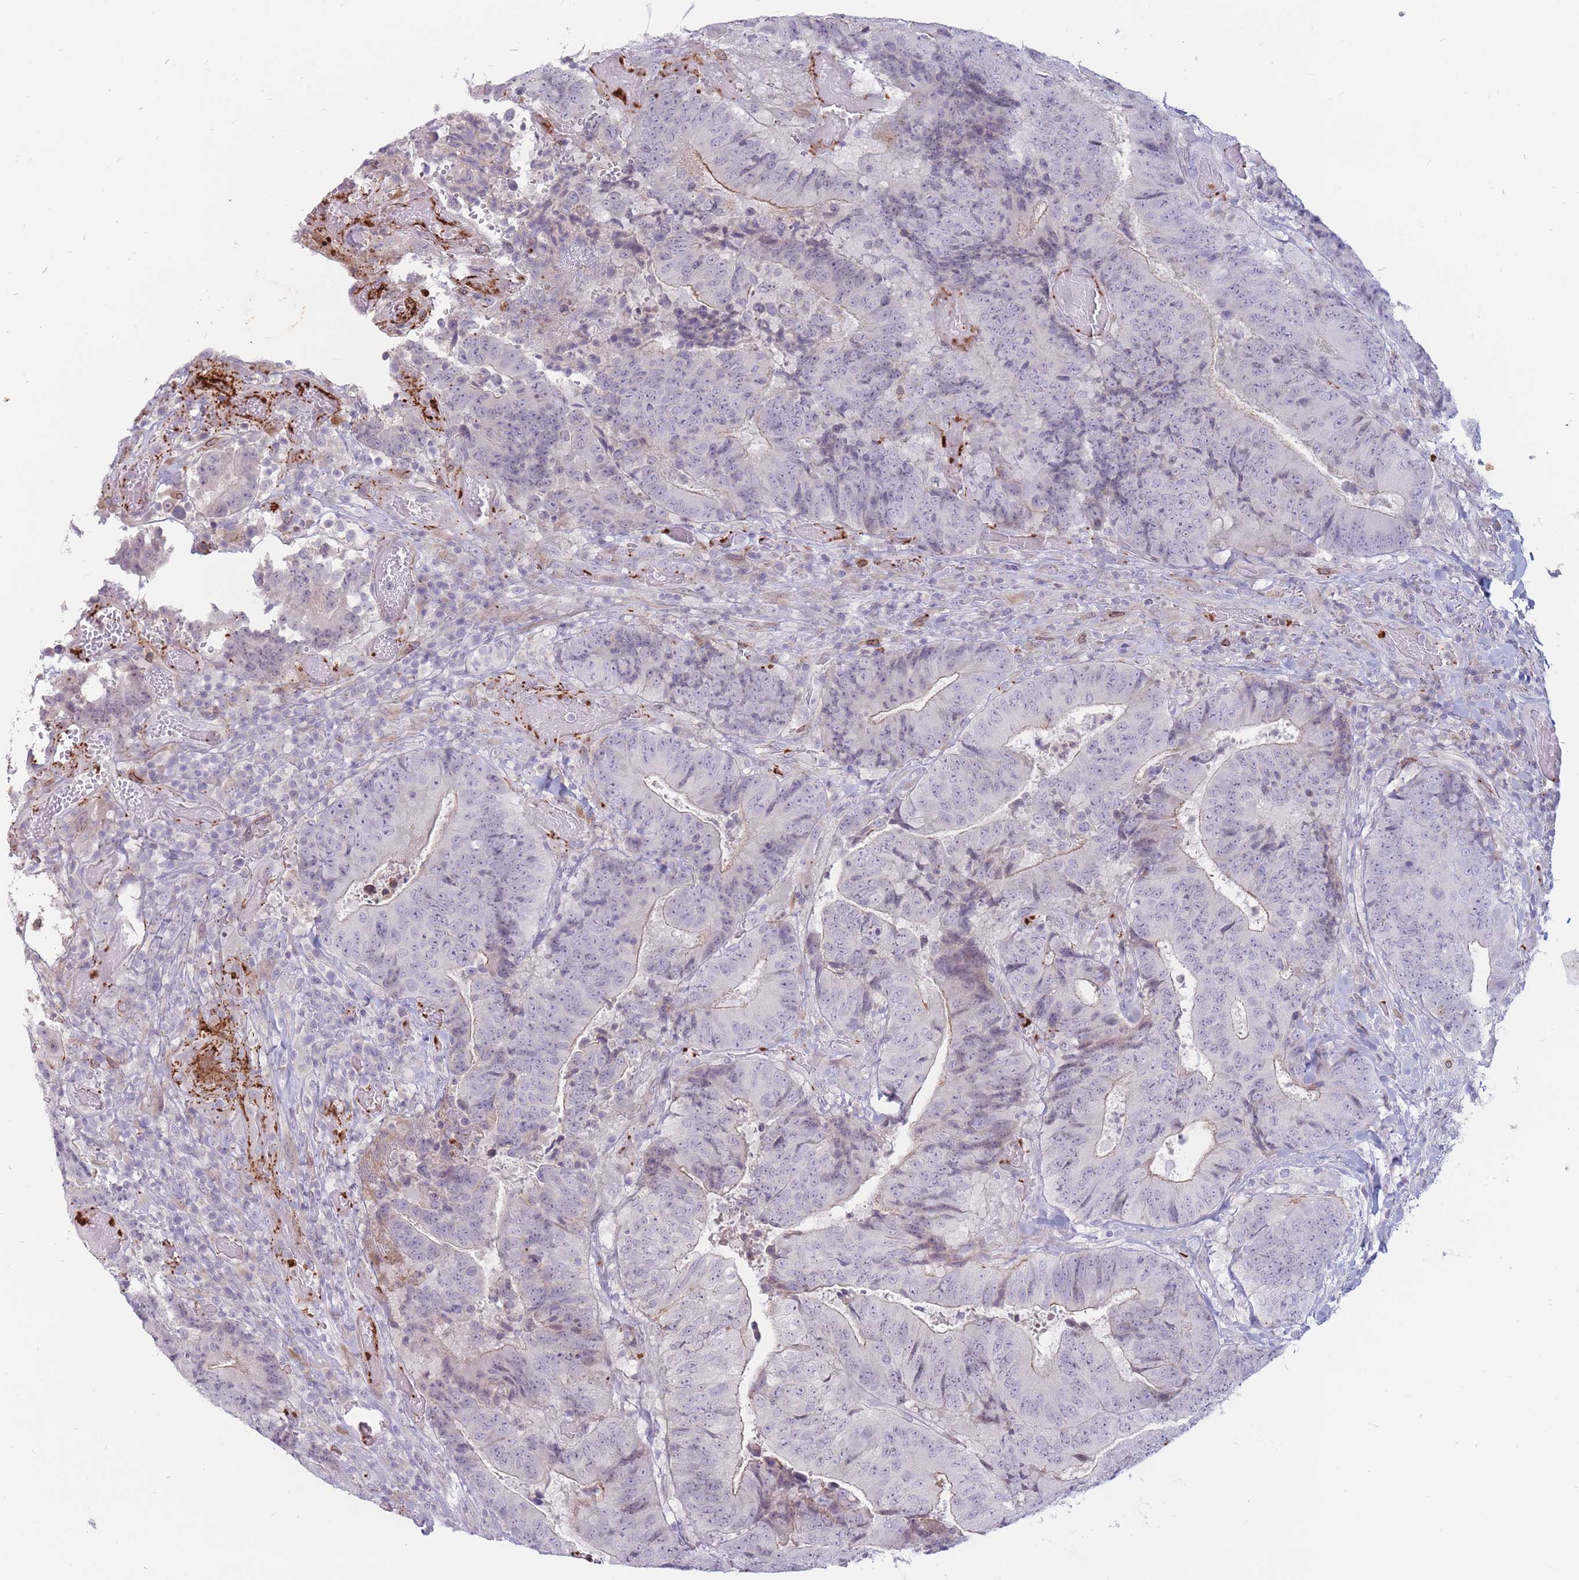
{"staining": {"intensity": "negative", "quantity": "none", "location": "none"}, "tissue": "colorectal cancer", "cell_type": "Tumor cells", "image_type": "cancer", "snomed": [{"axis": "morphology", "description": "Adenocarcinoma, NOS"}, {"axis": "topography", "description": "Rectum"}], "caption": "Histopathology image shows no protein positivity in tumor cells of colorectal cancer (adenocarcinoma) tissue.", "gene": "PTGDR", "patient": {"sex": "male", "age": 72}}